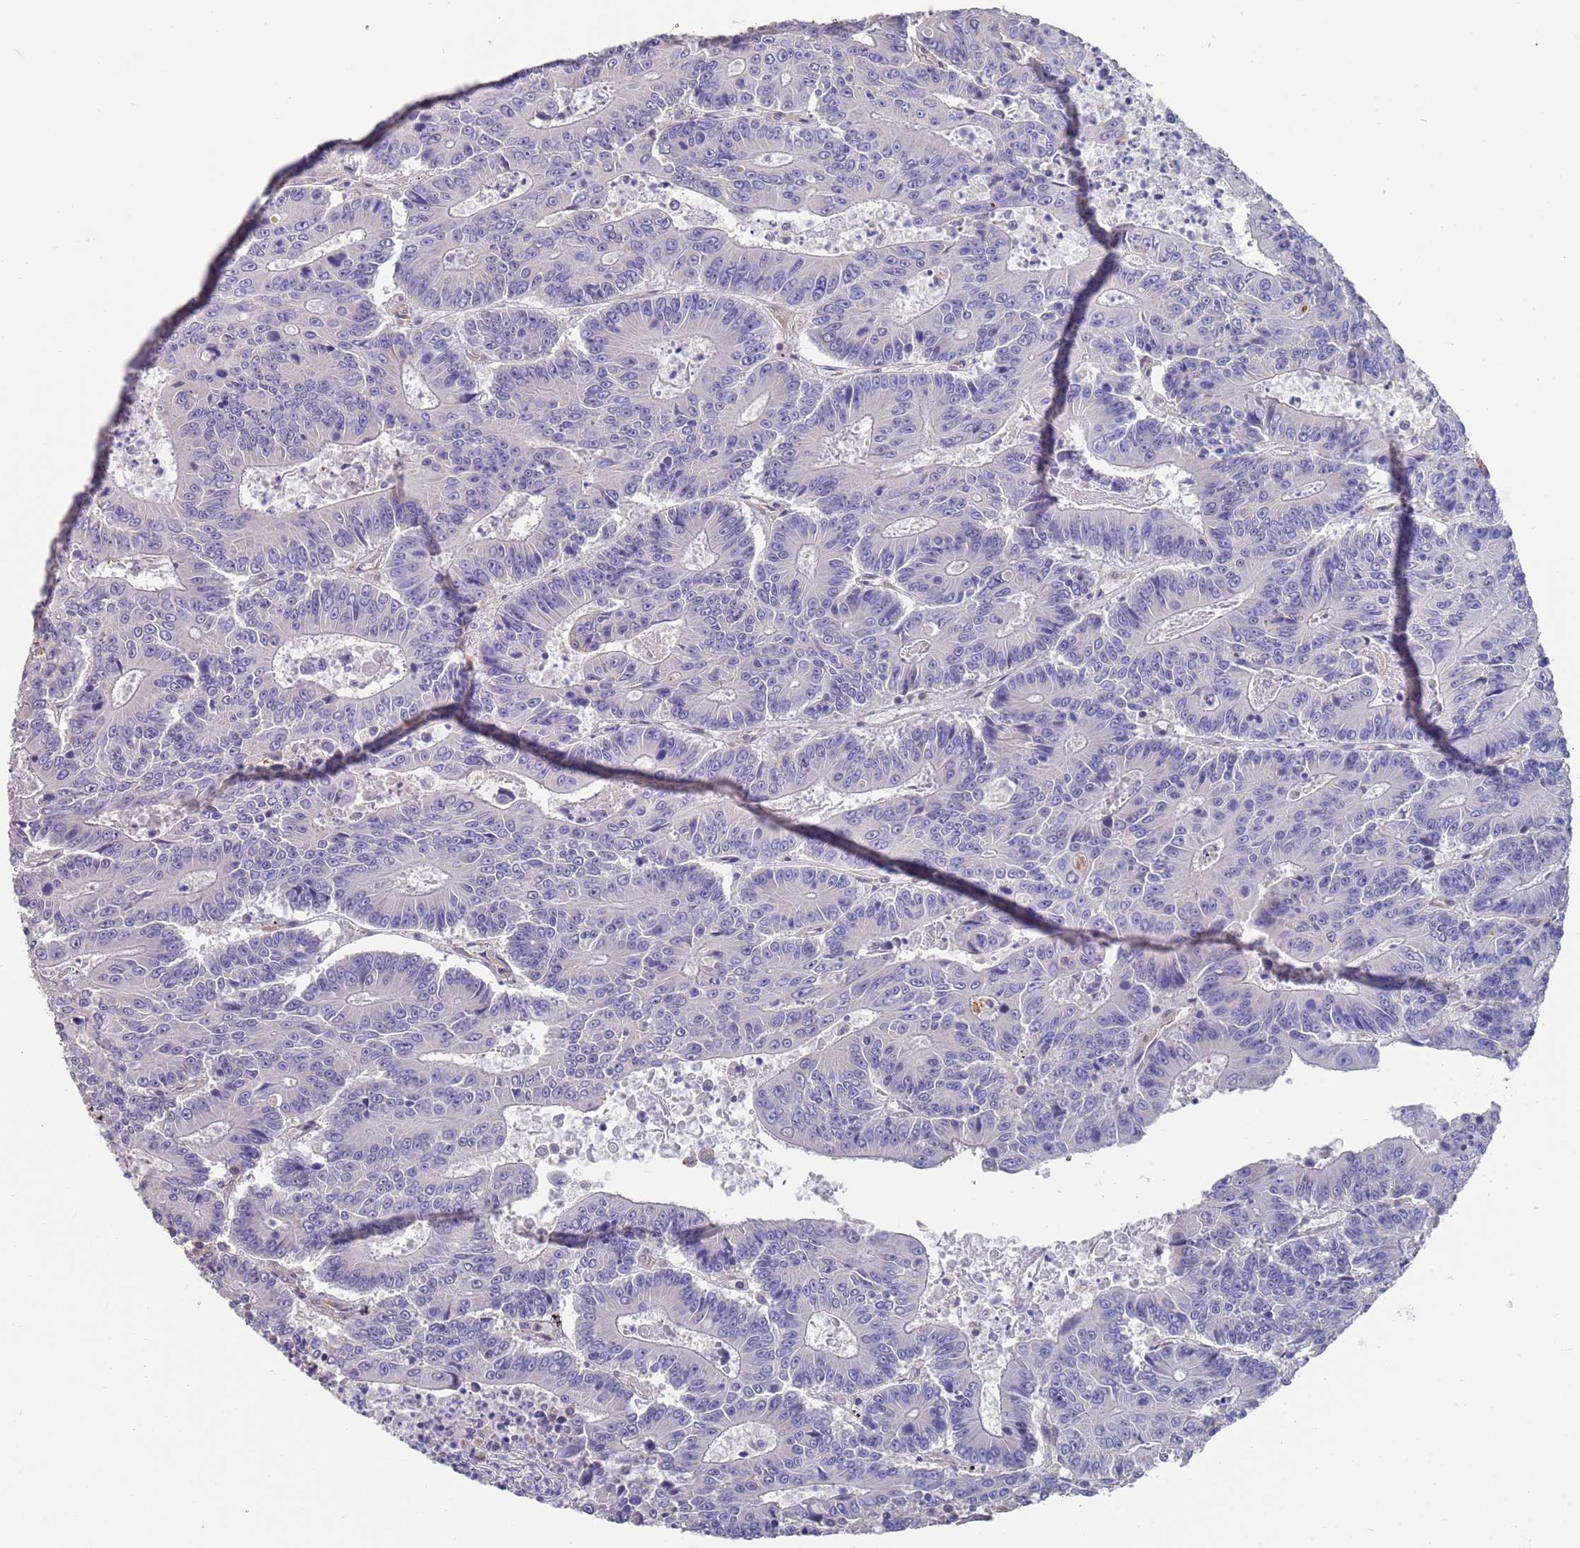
{"staining": {"intensity": "negative", "quantity": "none", "location": "none"}, "tissue": "colorectal cancer", "cell_type": "Tumor cells", "image_type": "cancer", "snomed": [{"axis": "morphology", "description": "Adenocarcinoma, NOS"}, {"axis": "topography", "description": "Colon"}], "caption": "High power microscopy image of an IHC histopathology image of colorectal cancer (adenocarcinoma), revealing no significant expression in tumor cells.", "gene": "ANK2", "patient": {"sex": "male", "age": 83}}